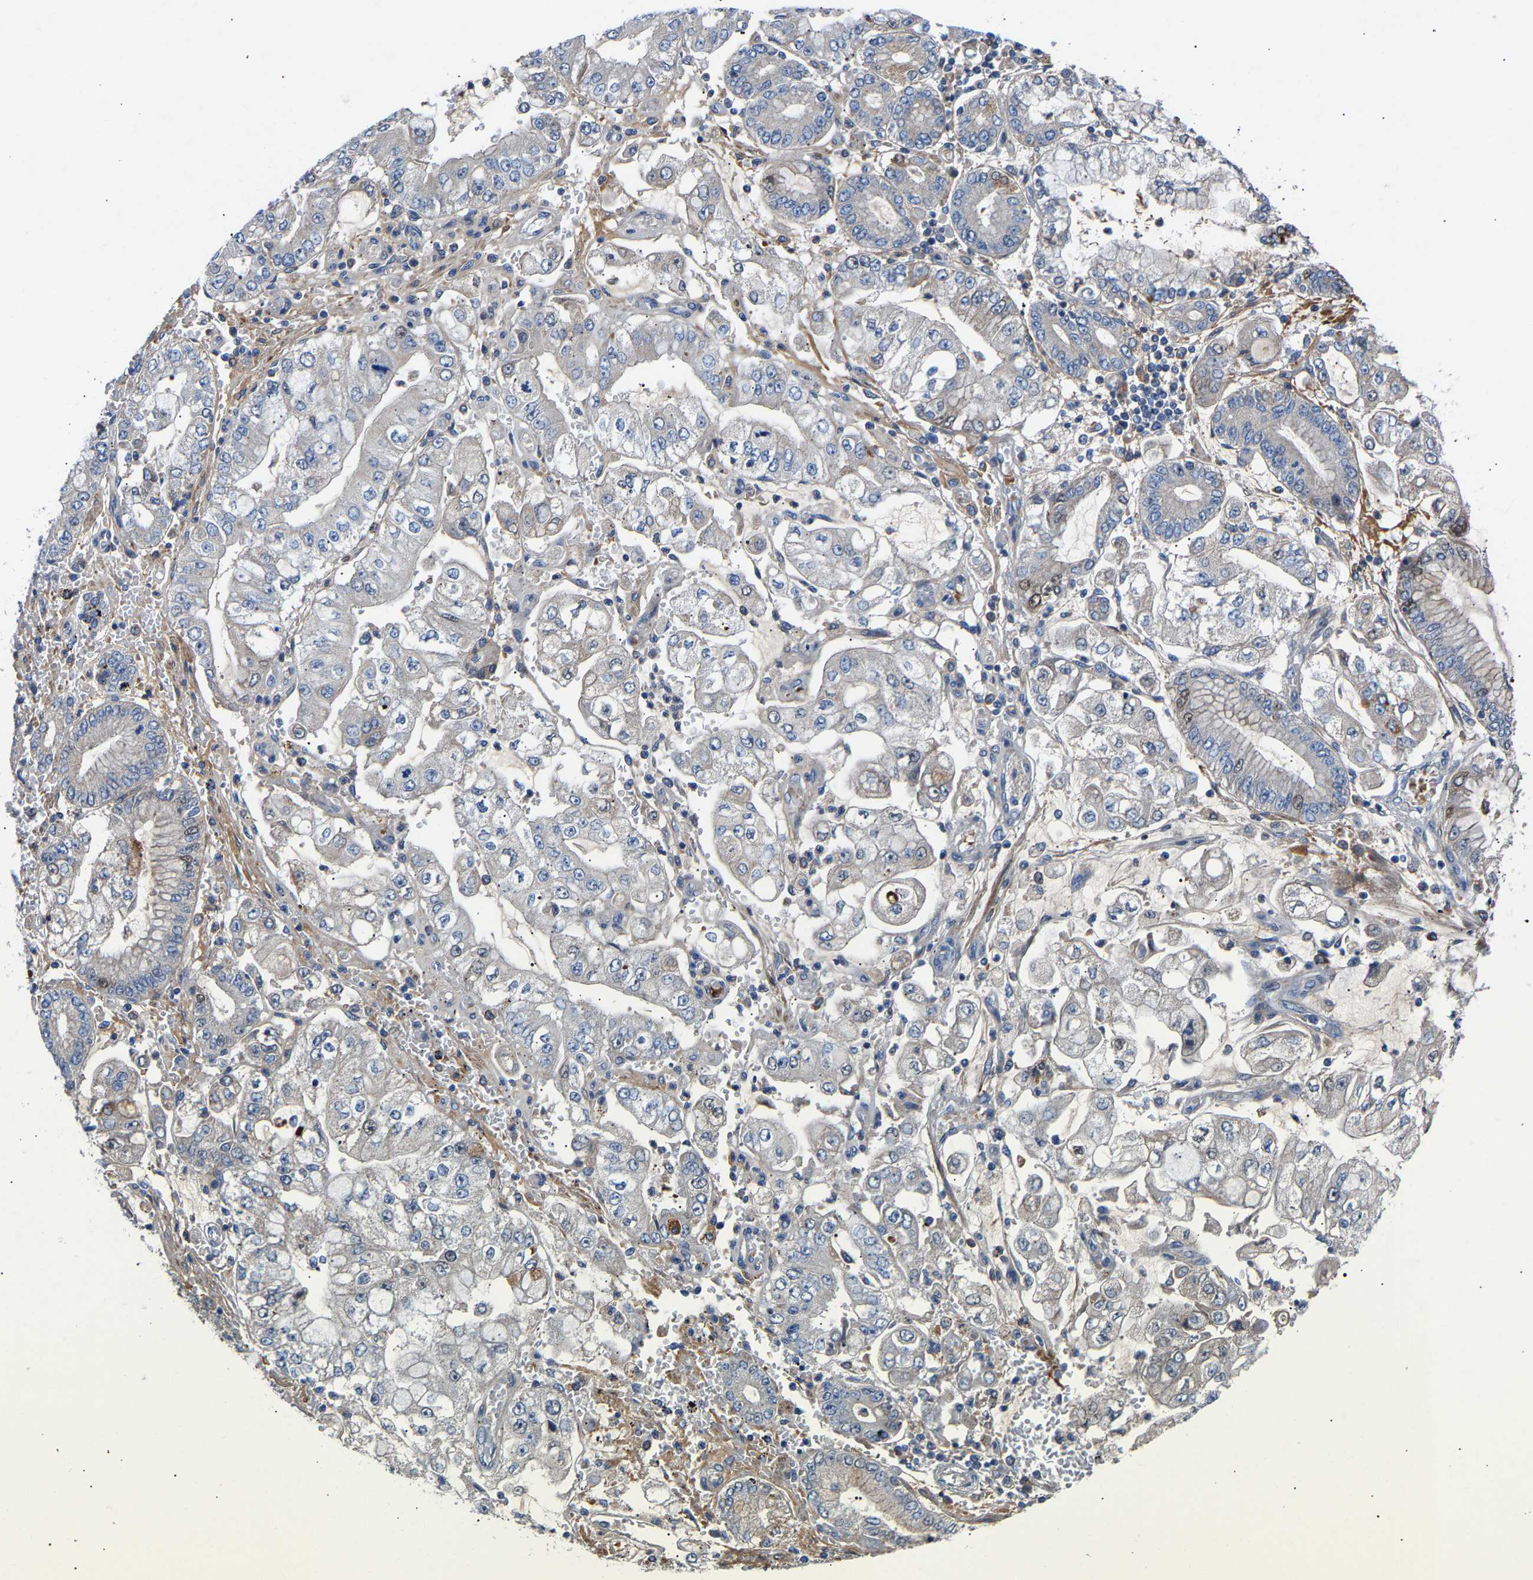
{"staining": {"intensity": "weak", "quantity": "<25%", "location": "nuclear"}, "tissue": "stomach cancer", "cell_type": "Tumor cells", "image_type": "cancer", "snomed": [{"axis": "morphology", "description": "Adenocarcinoma, NOS"}, {"axis": "topography", "description": "Stomach"}], "caption": "Stomach cancer (adenocarcinoma) was stained to show a protein in brown. There is no significant expression in tumor cells. Nuclei are stained in blue.", "gene": "CCDC171", "patient": {"sex": "male", "age": 76}}